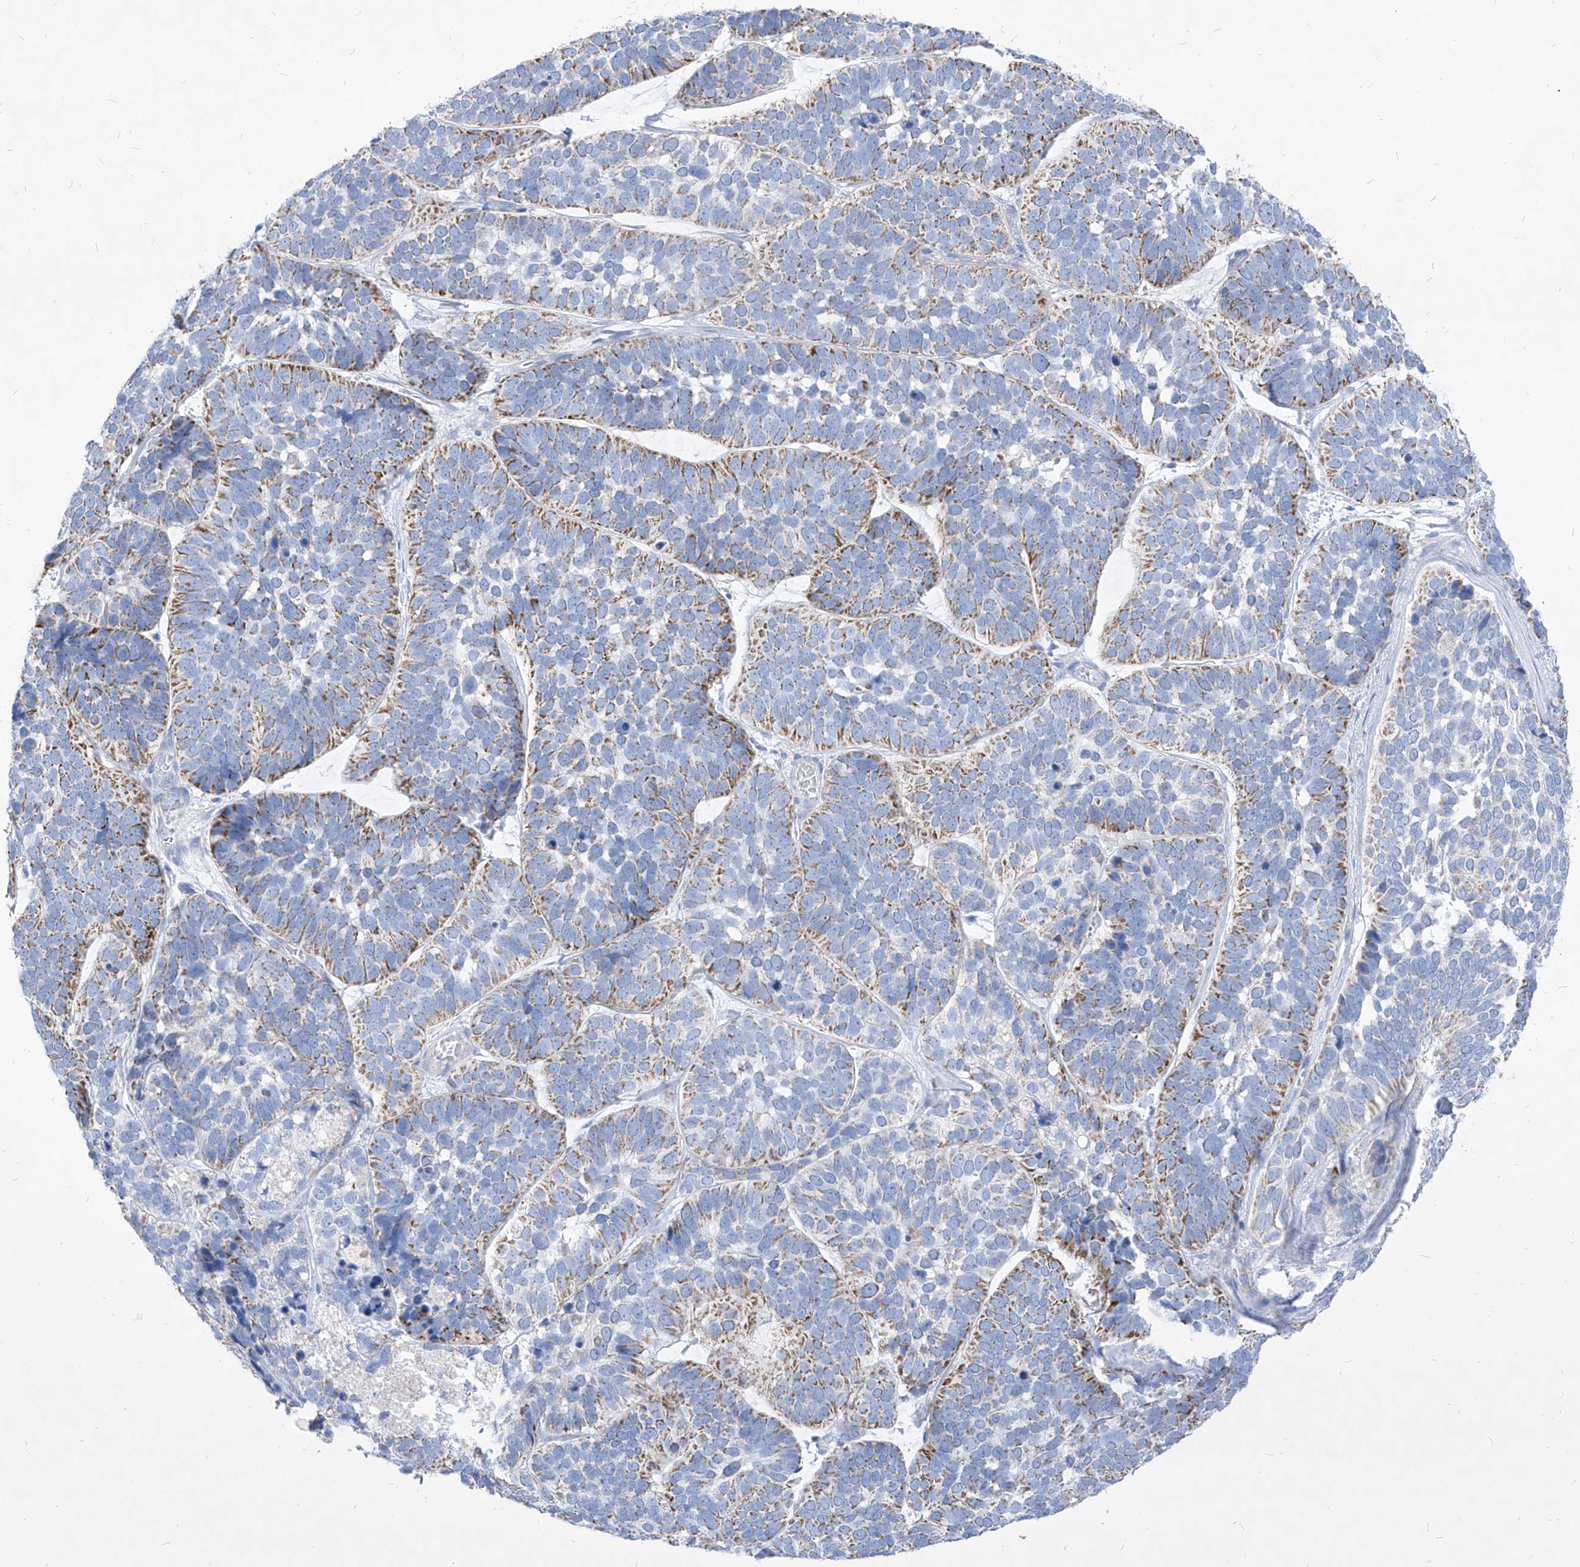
{"staining": {"intensity": "moderate", "quantity": "25%-75%", "location": "cytoplasmic/membranous"}, "tissue": "skin cancer", "cell_type": "Tumor cells", "image_type": "cancer", "snomed": [{"axis": "morphology", "description": "Basal cell carcinoma"}, {"axis": "topography", "description": "Skin"}], "caption": "This photomicrograph displays immunohistochemistry (IHC) staining of human basal cell carcinoma (skin), with medium moderate cytoplasmic/membranous staining in approximately 25%-75% of tumor cells.", "gene": "COQ3", "patient": {"sex": "male", "age": 62}}